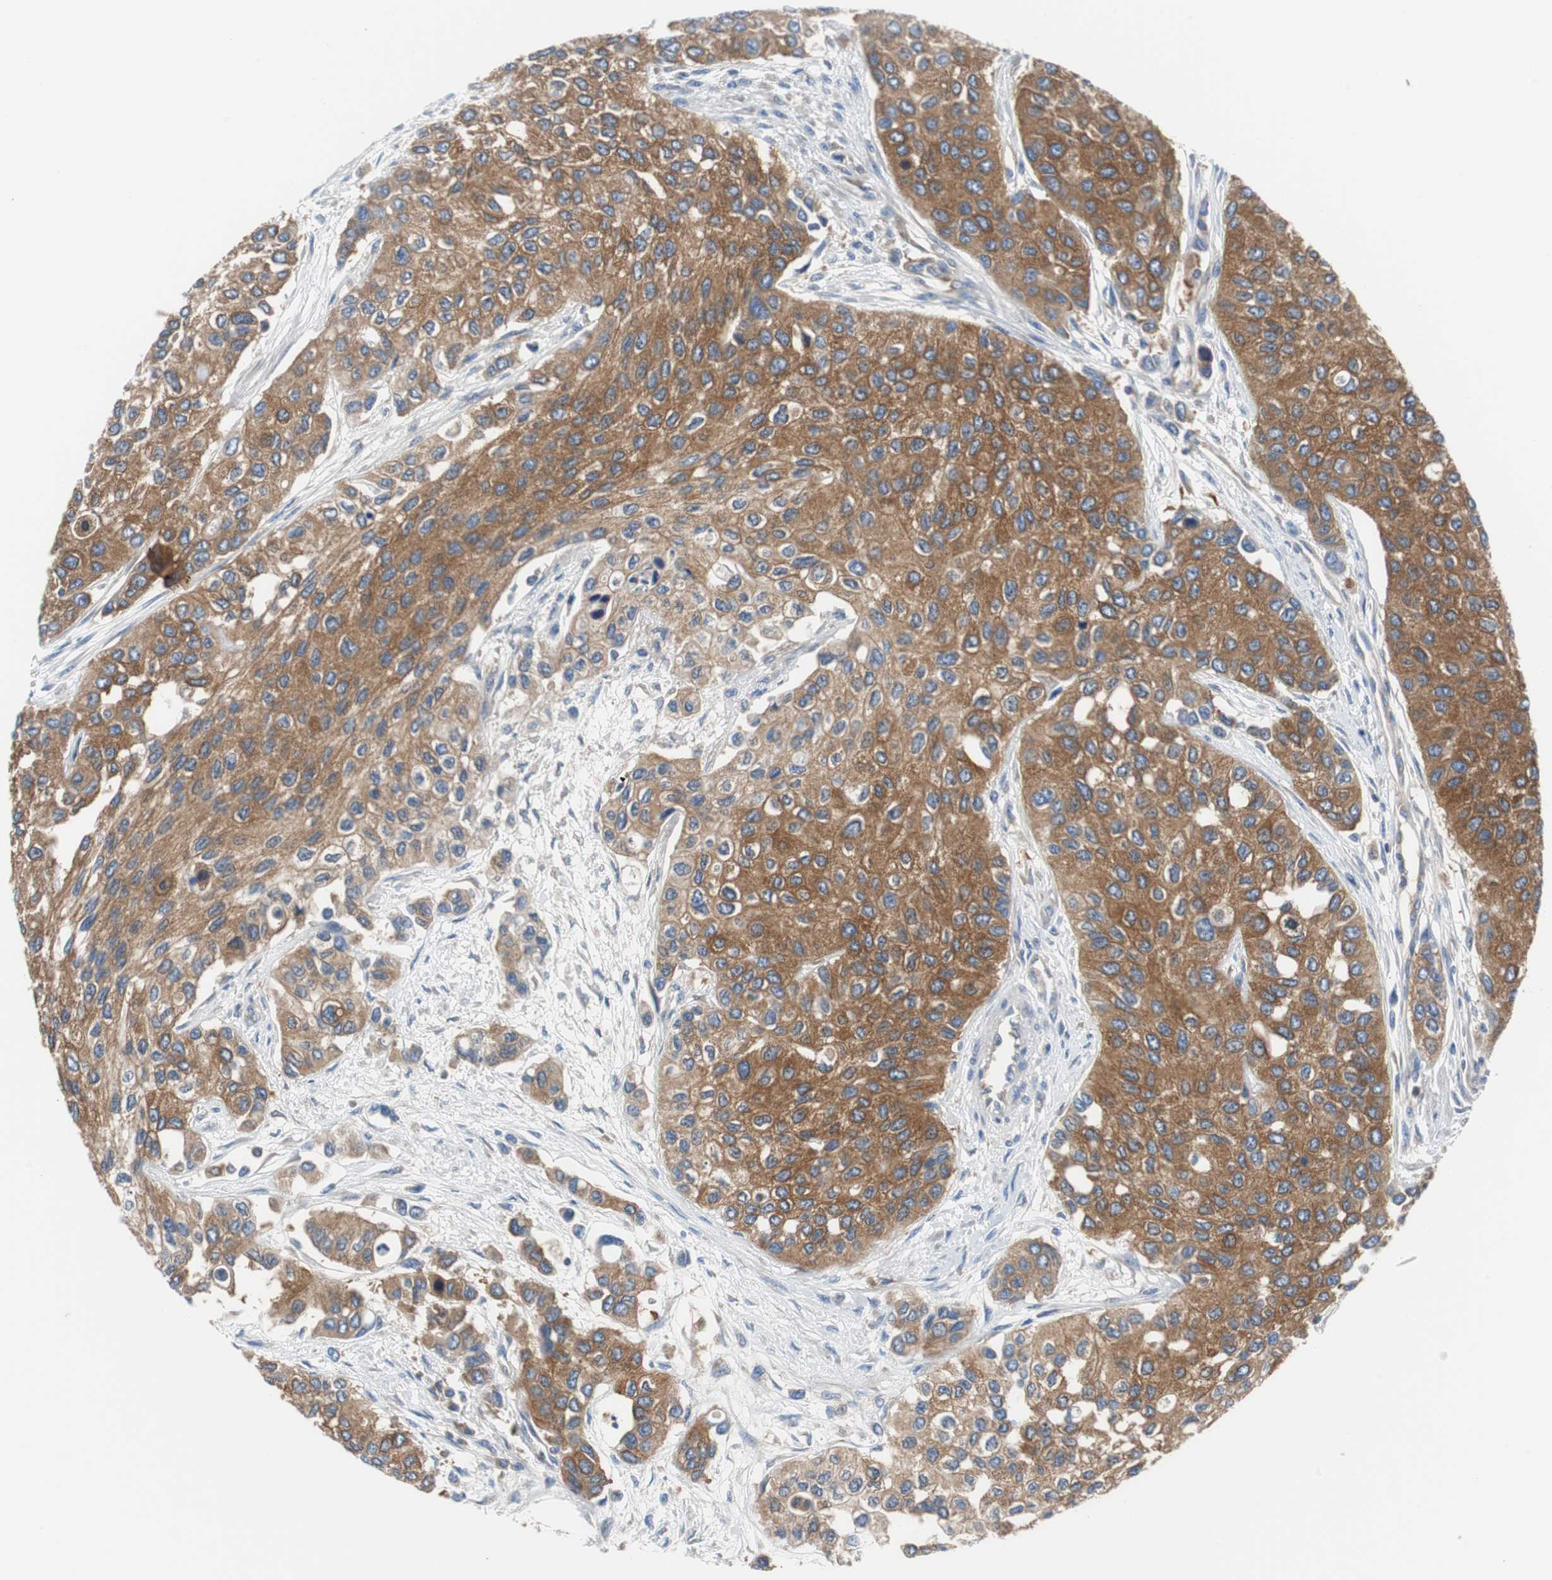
{"staining": {"intensity": "moderate", "quantity": ">75%", "location": "cytoplasmic/membranous"}, "tissue": "urothelial cancer", "cell_type": "Tumor cells", "image_type": "cancer", "snomed": [{"axis": "morphology", "description": "Urothelial carcinoma, High grade"}, {"axis": "topography", "description": "Urinary bladder"}], "caption": "A brown stain shows moderate cytoplasmic/membranous expression of a protein in urothelial carcinoma (high-grade) tumor cells. (DAB IHC, brown staining for protein, blue staining for nuclei).", "gene": "BRAF", "patient": {"sex": "female", "age": 56}}